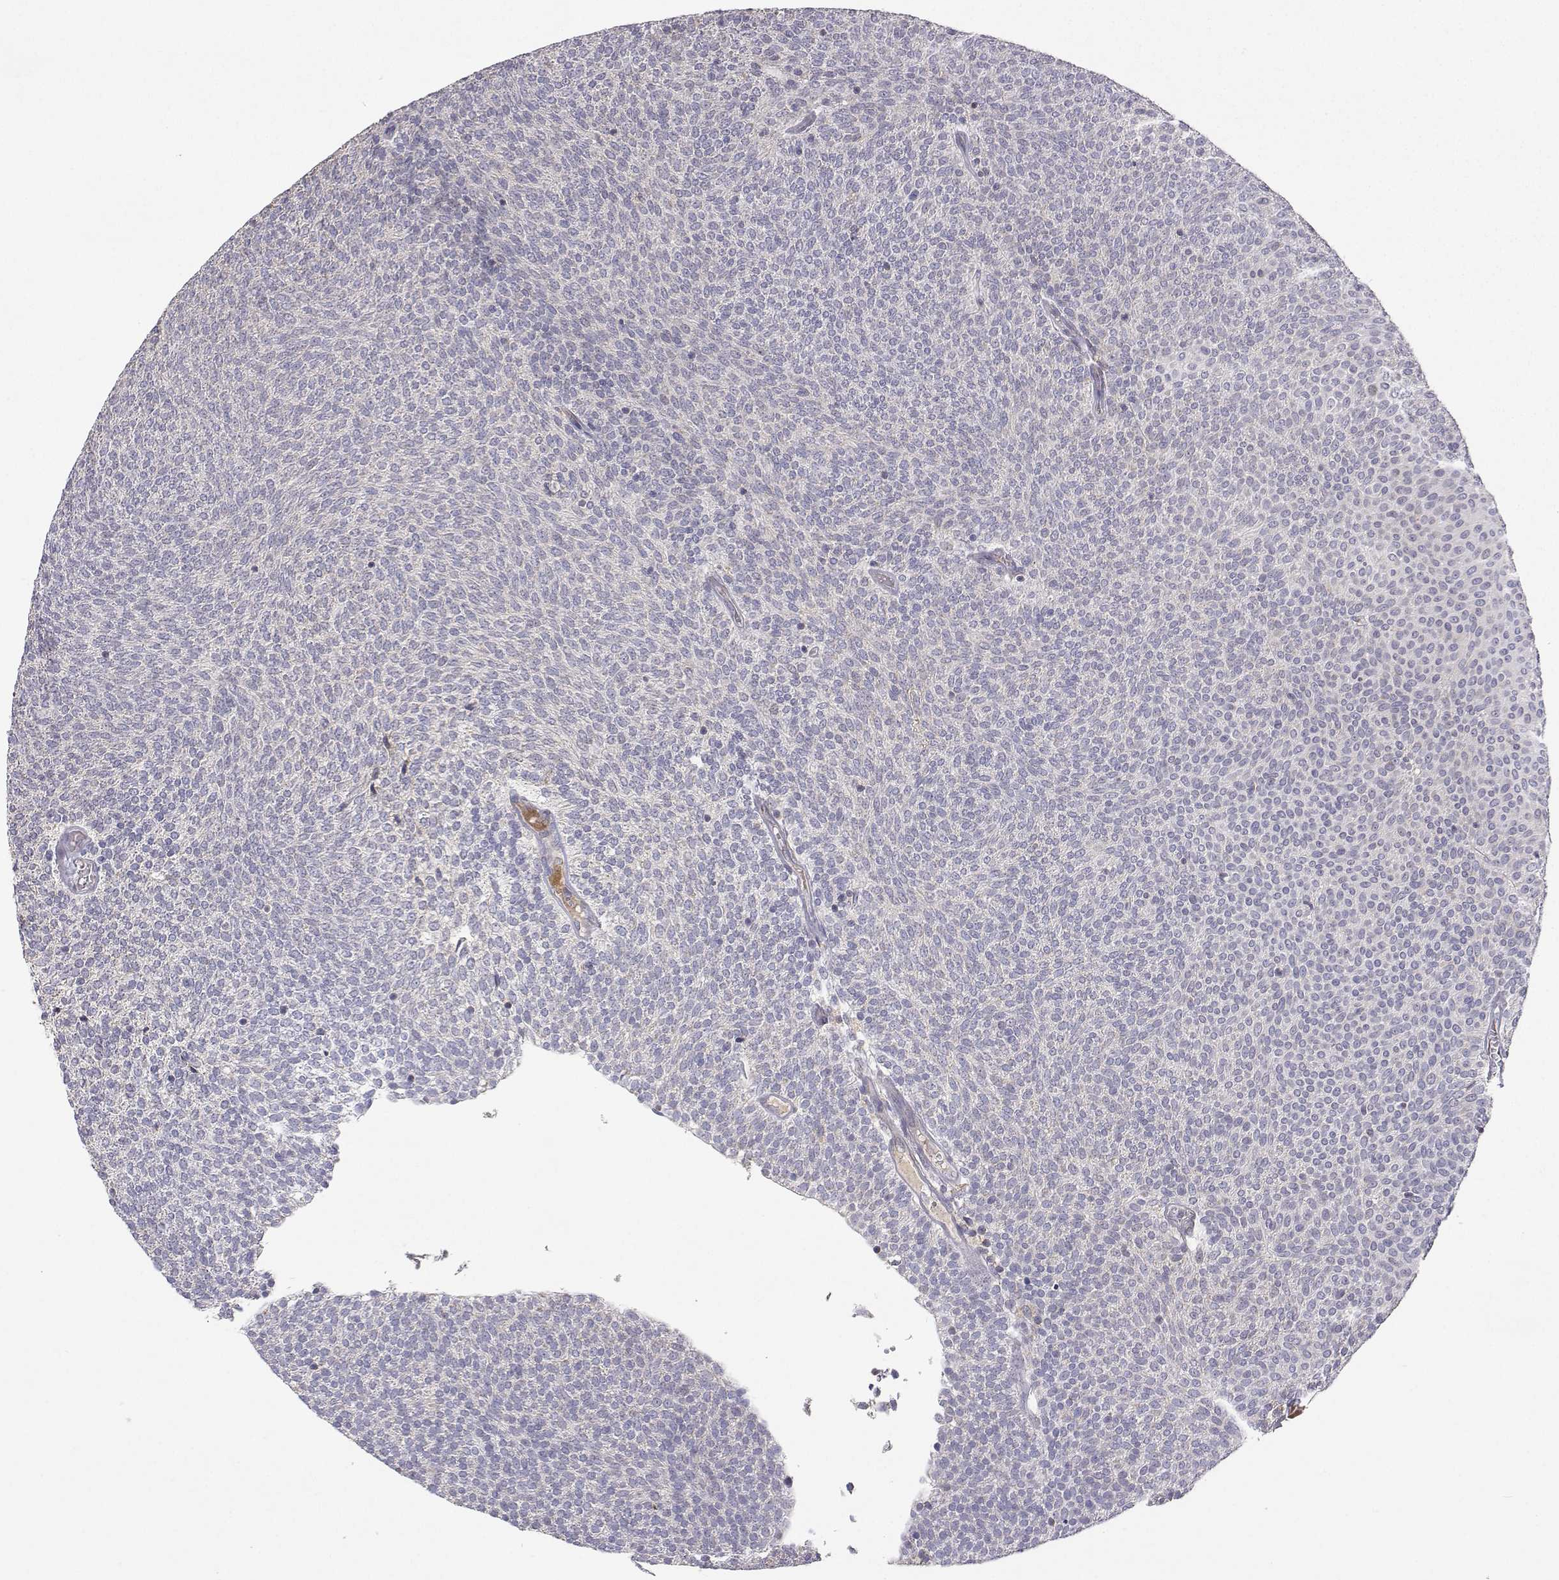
{"staining": {"intensity": "weak", "quantity": "<25%", "location": "cytoplasmic/membranous"}, "tissue": "urothelial cancer", "cell_type": "Tumor cells", "image_type": "cancer", "snomed": [{"axis": "morphology", "description": "Urothelial carcinoma, Low grade"}, {"axis": "topography", "description": "Urinary bladder"}], "caption": "DAB immunohistochemical staining of urothelial cancer shows no significant staining in tumor cells.", "gene": "MRPL3", "patient": {"sex": "male", "age": 77}}